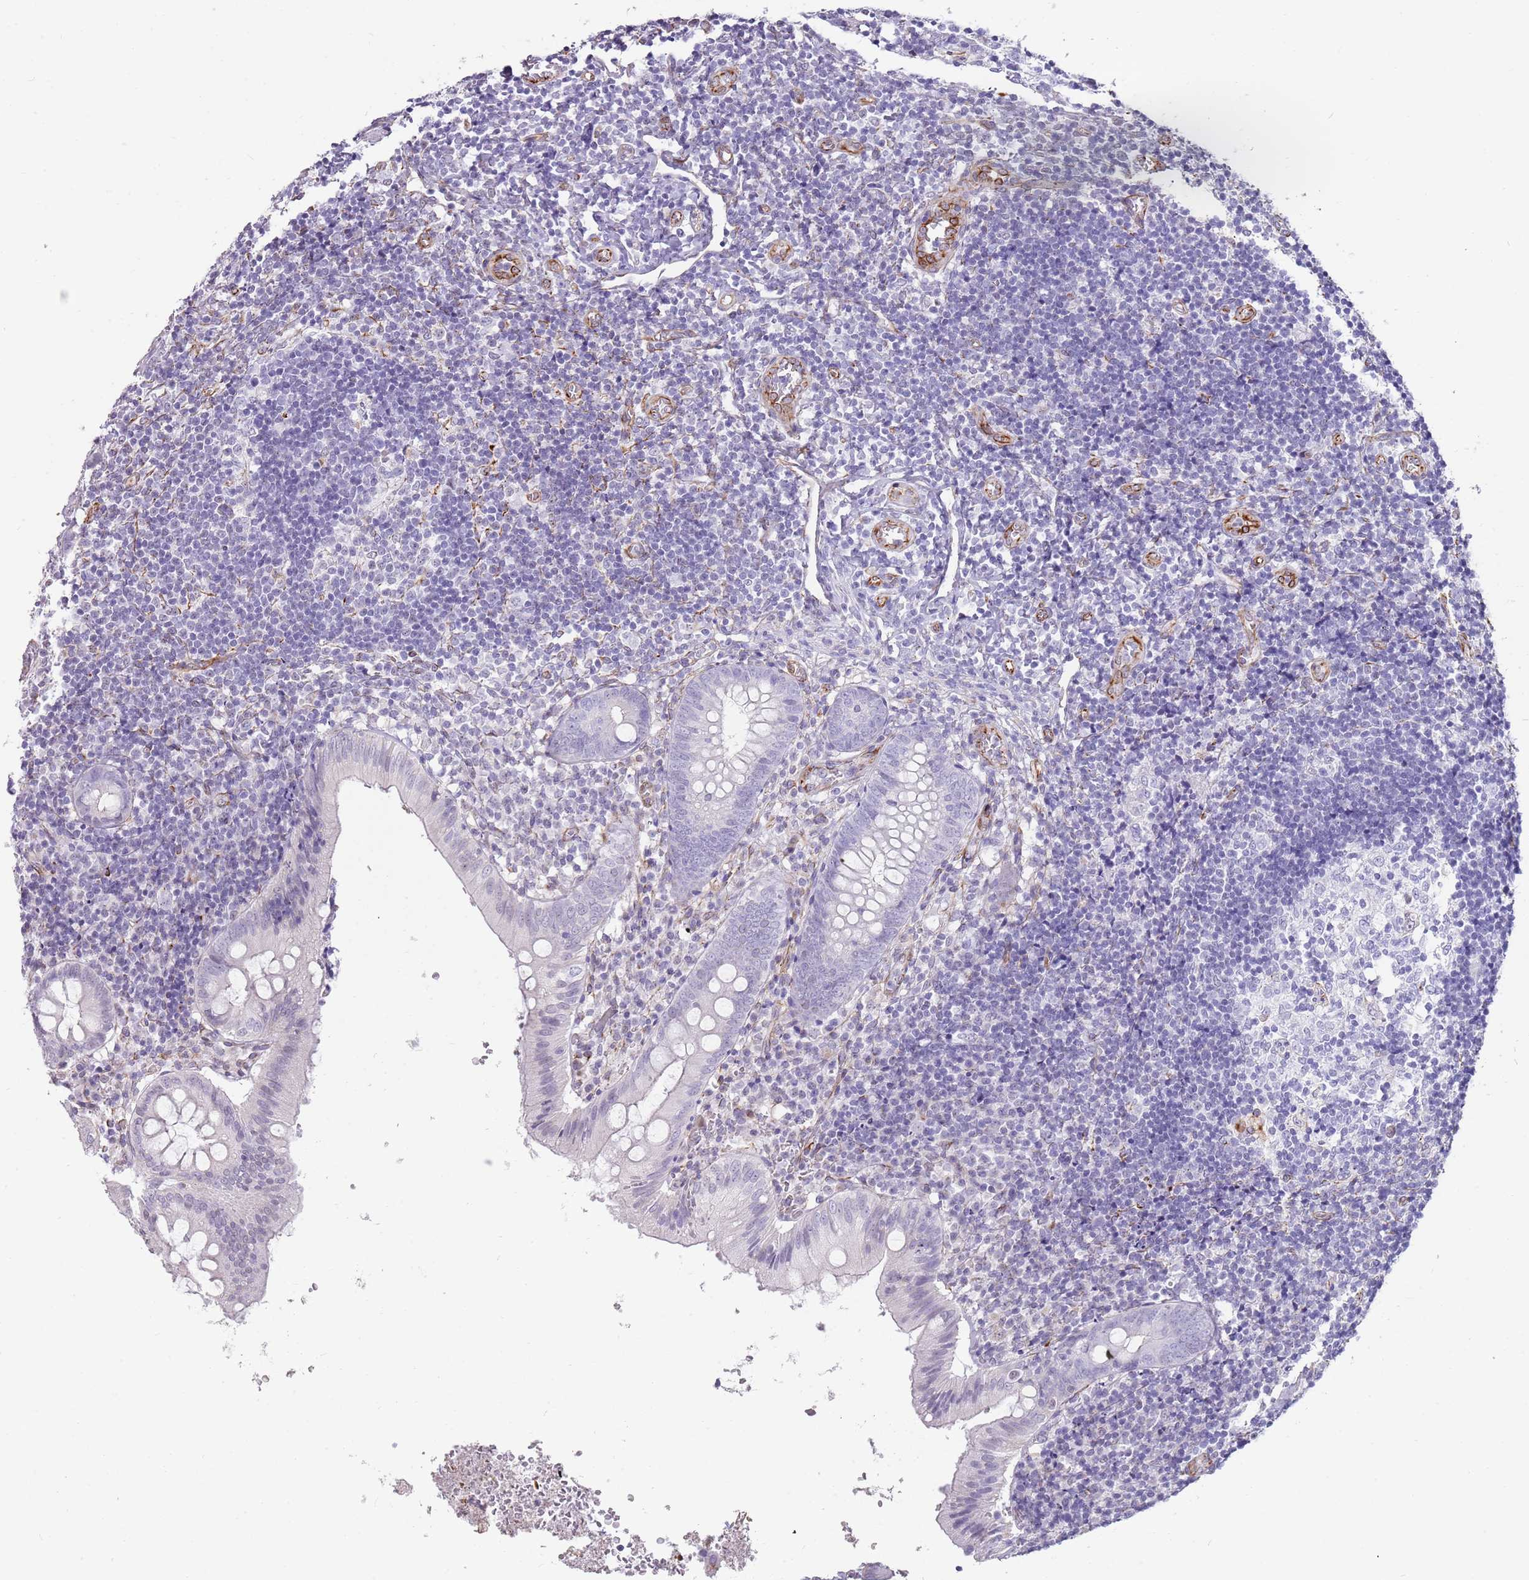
{"staining": {"intensity": "negative", "quantity": "none", "location": "none"}, "tissue": "appendix", "cell_type": "Glandular cells", "image_type": "normal", "snomed": [{"axis": "morphology", "description": "Normal tissue, NOS"}, {"axis": "topography", "description": "Appendix"}], "caption": "The IHC micrograph has no significant expression in glandular cells of appendix.", "gene": "ENSG00000271254", "patient": {"sex": "male", "age": 8}}